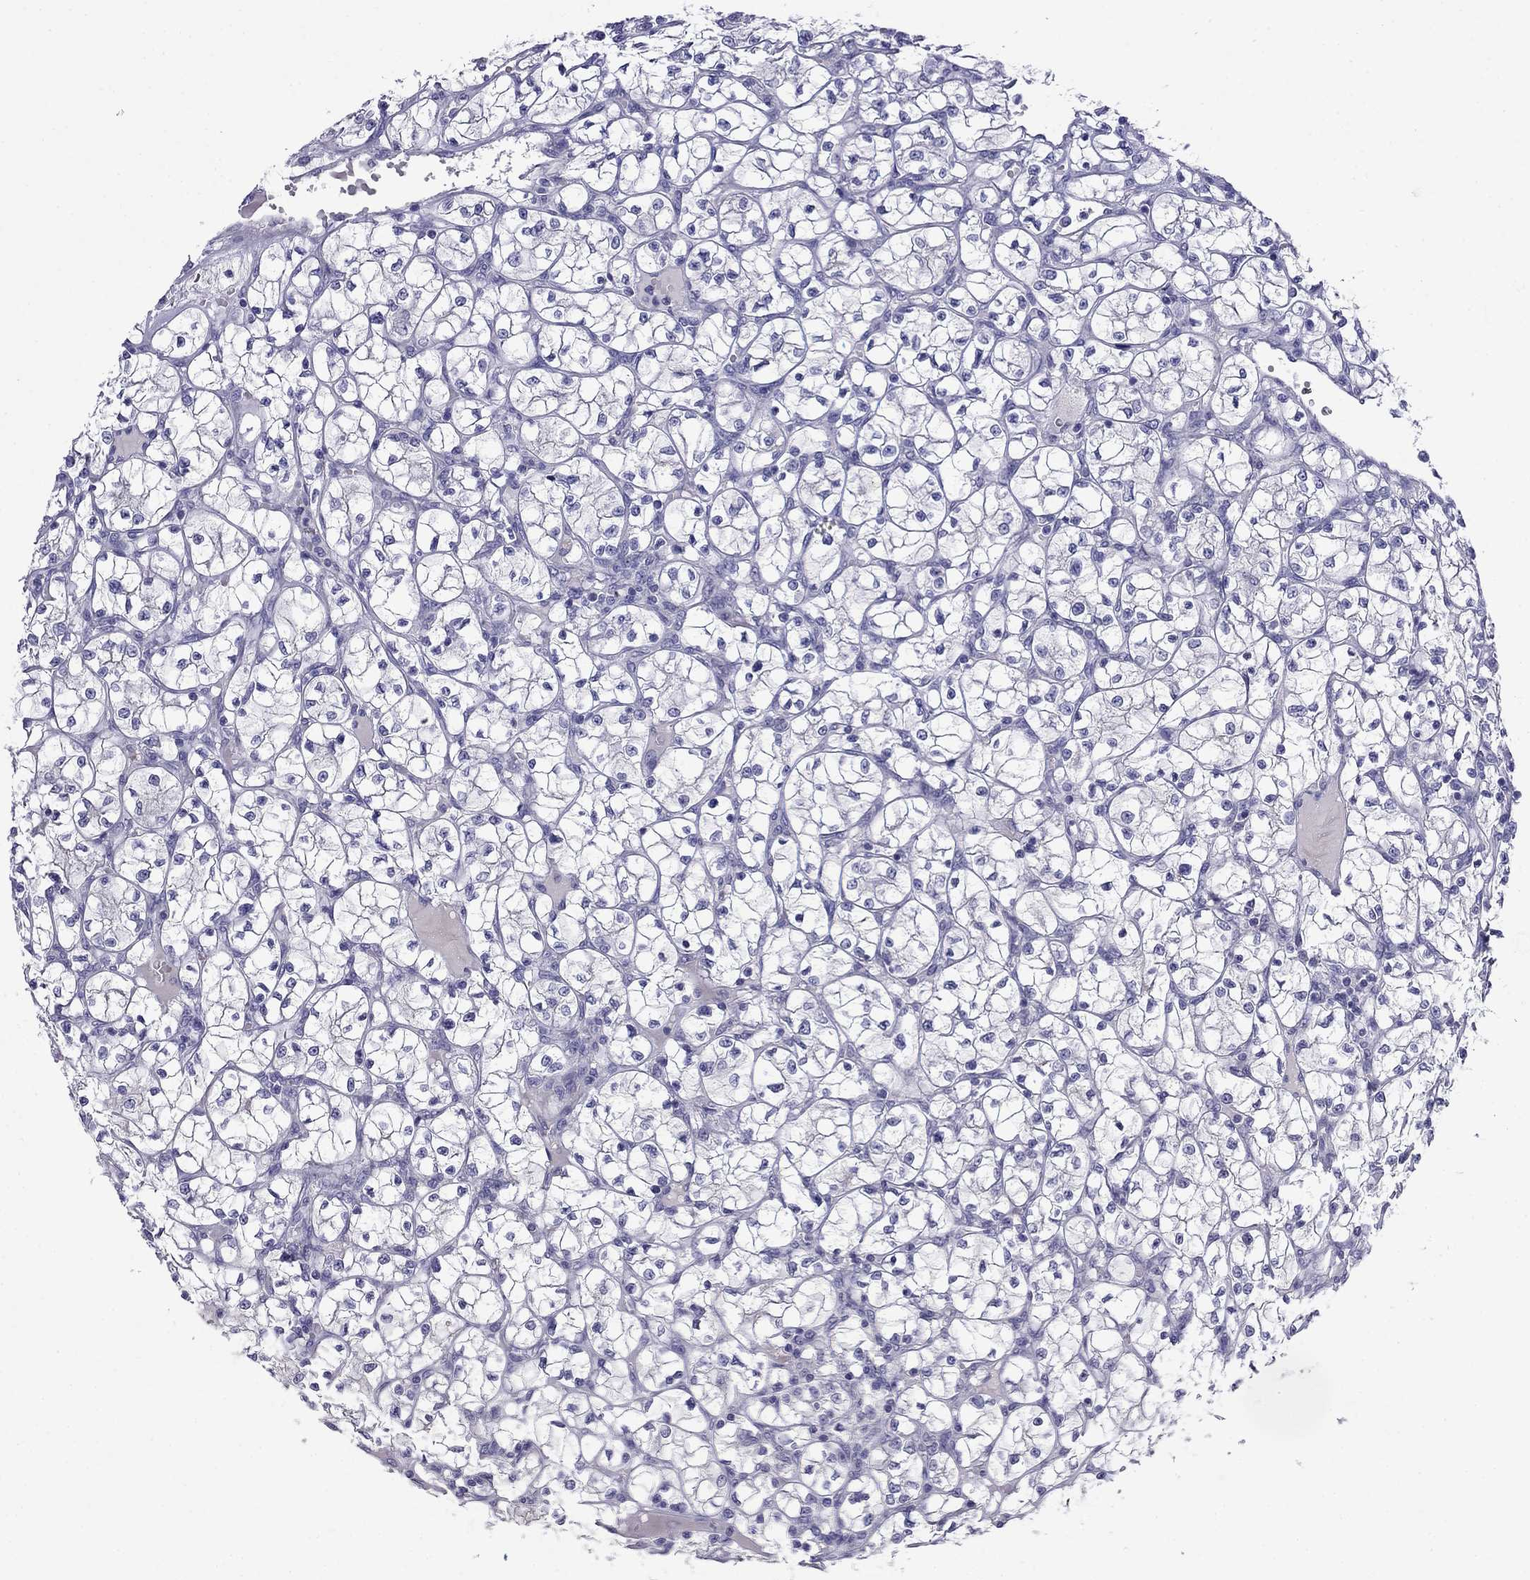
{"staining": {"intensity": "negative", "quantity": "none", "location": "none"}, "tissue": "renal cancer", "cell_type": "Tumor cells", "image_type": "cancer", "snomed": [{"axis": "morphology", "description": "Adenocarcinoma, NOS"}, {"axis": "topography", "description": "Kidney"}], "caption": "Immunohistochemistry of human renal cancer shows no expression in tumor cells.", "gene": "MYO15A", "patient": {"sex": "female", "age": 64}}